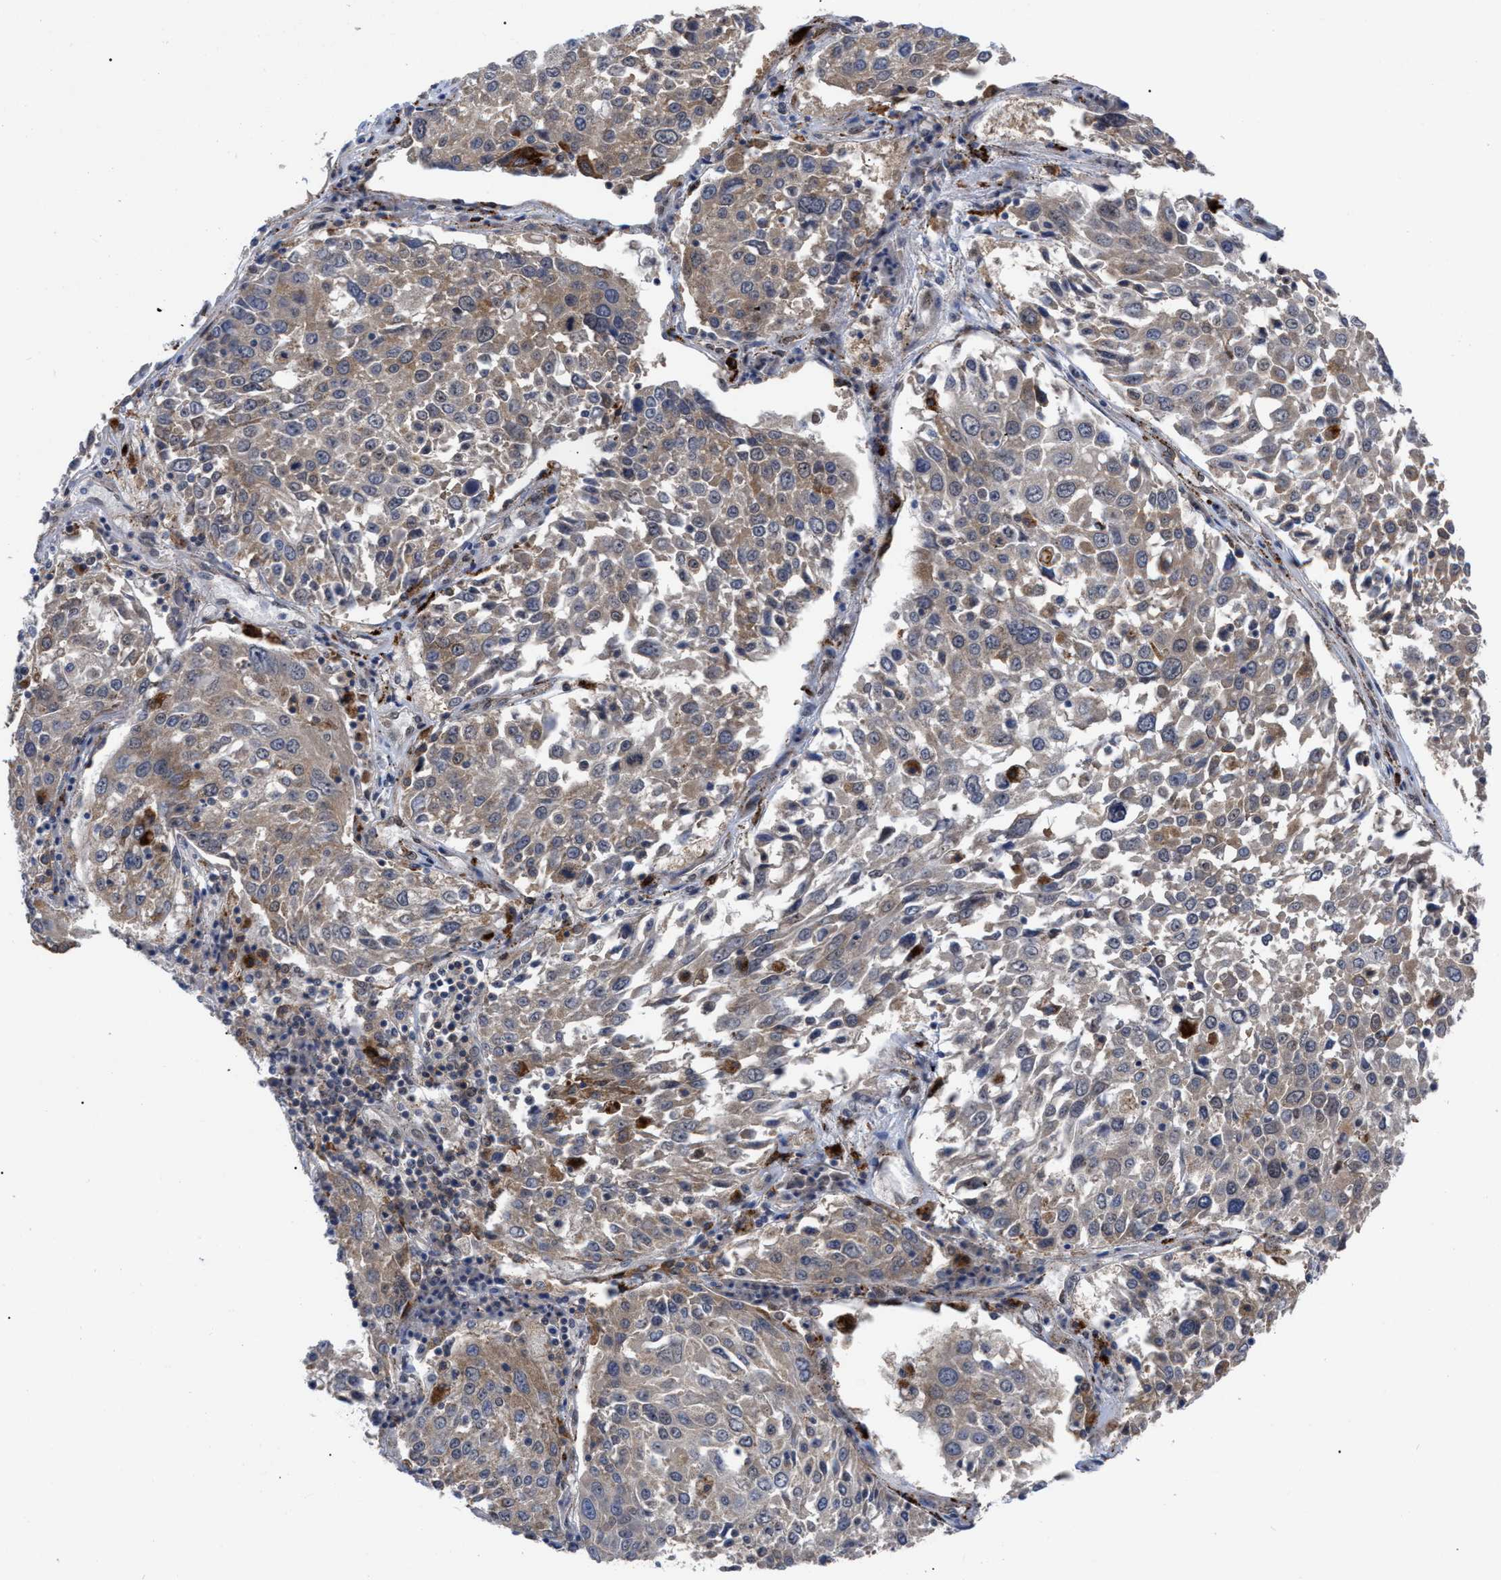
{"staining": {"intensity": "moderate", "quantity": "25%-75%", "location": "cytoplasmic/membranous"}, "tissue": "lung cancer", "cell_type": "Tumor cells", "image_type": "cancer", "snomed": [{"axis": "morphology", "description": "Squamous cell carcinoma, NOS"}, {"axis": "topography", "description": "Lung"}], "caption": "Immunohistochemistry (IHC) of human lung squamous cell carcinoma exhibits medium levels of moderate cytoplasmic/membranous staining in approximately 25%-75% of tumor cells.", "gene": "UPF1", "patient": {"sex": "male", "age": 65}}